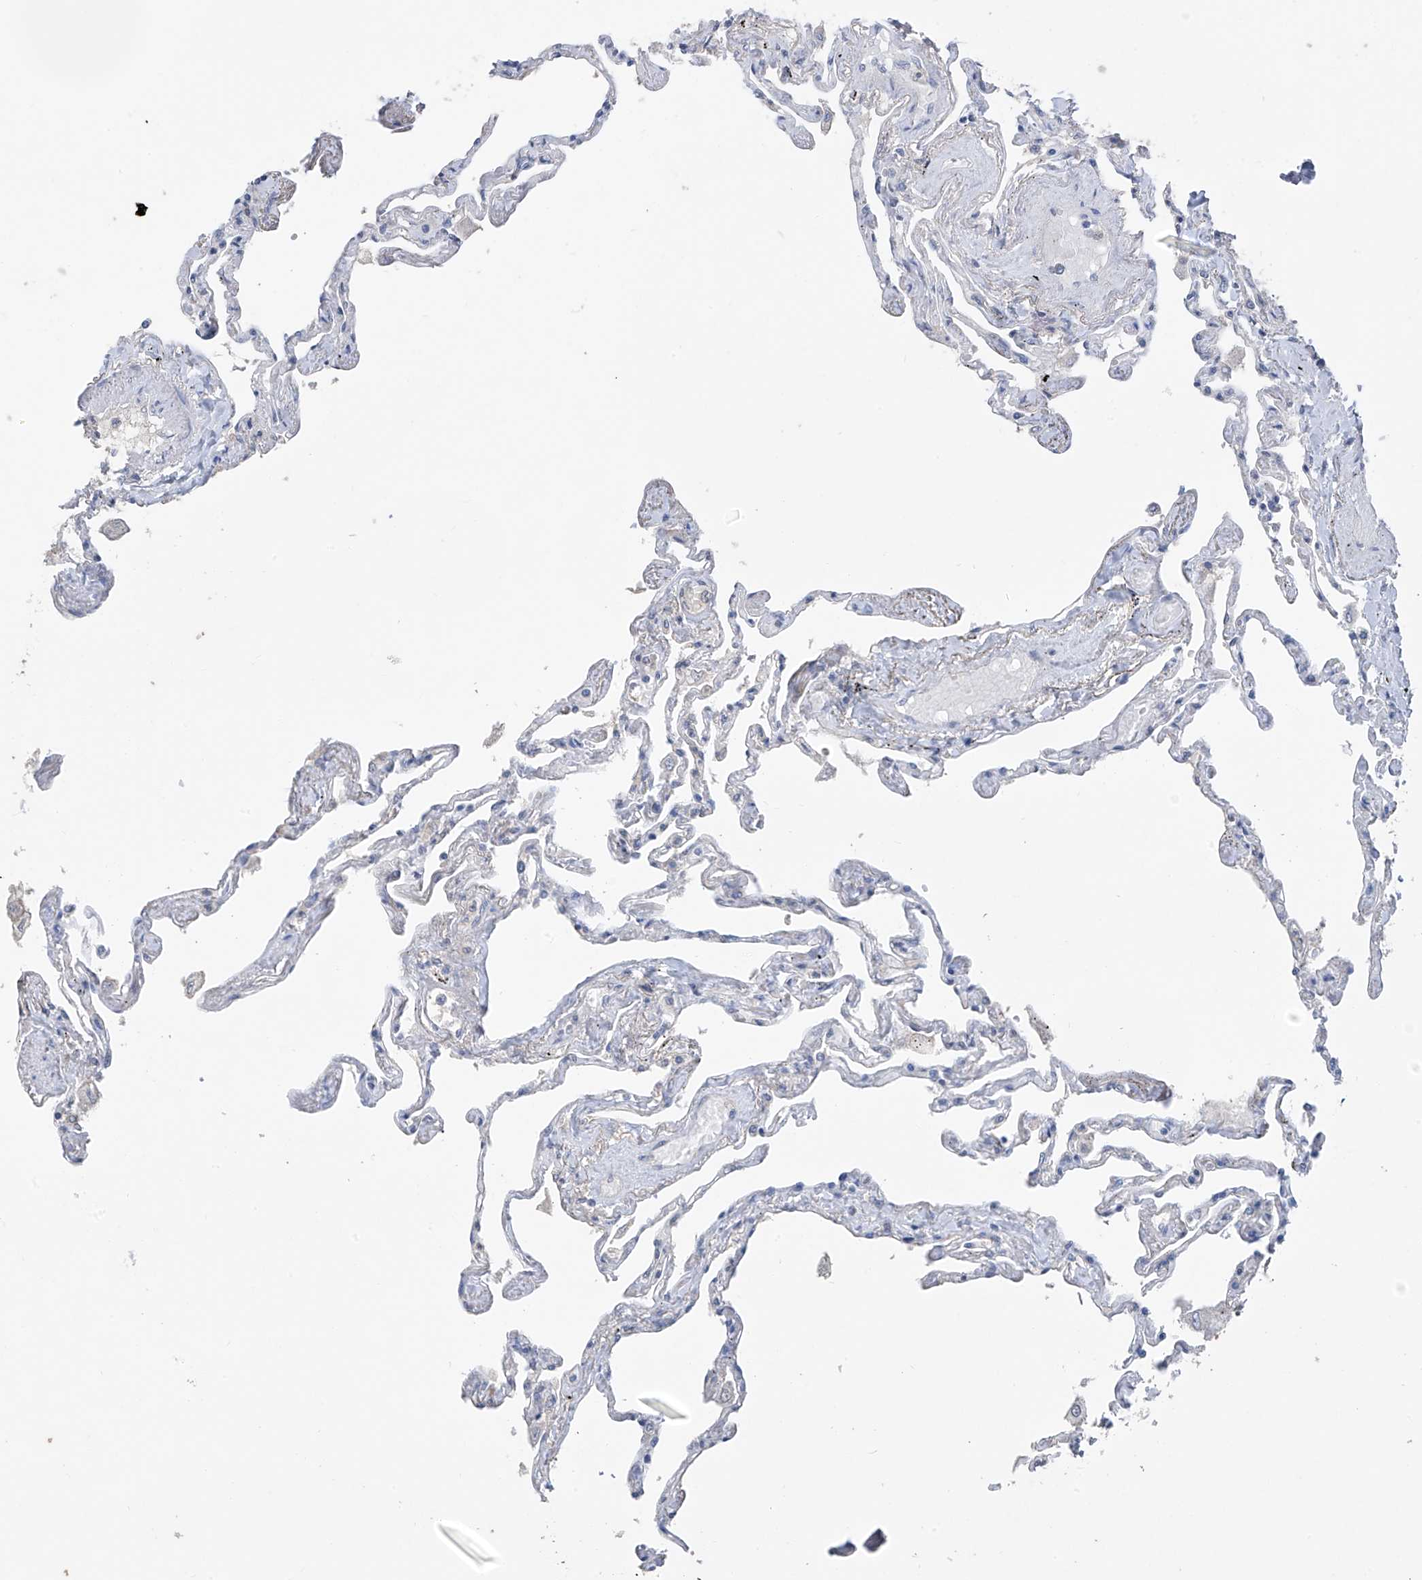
{"staining": {"intensity": "negative", "quantity": "none", "location": "none"}, "tissue": "lung", "cell_type": "Alveolar cells", "image_type": "normal", "snomed": [{"axis": "morphology", "description": "Normal tissue, NOS"}, {"axis": "topography", "description": "Lung"}], "caption": "Lung was stained to show a protein in brown. There is no significant positivity in alveolar cells. (Stains: DAB (3,3'-diaminobenzidine) immunohistochemistry (IHC) with hematoxylin counter stain, Microscopy: brightfield microscopy at high magnification).", "gene": "RPL4", "patient": {"sex": "female", "age": 67}}